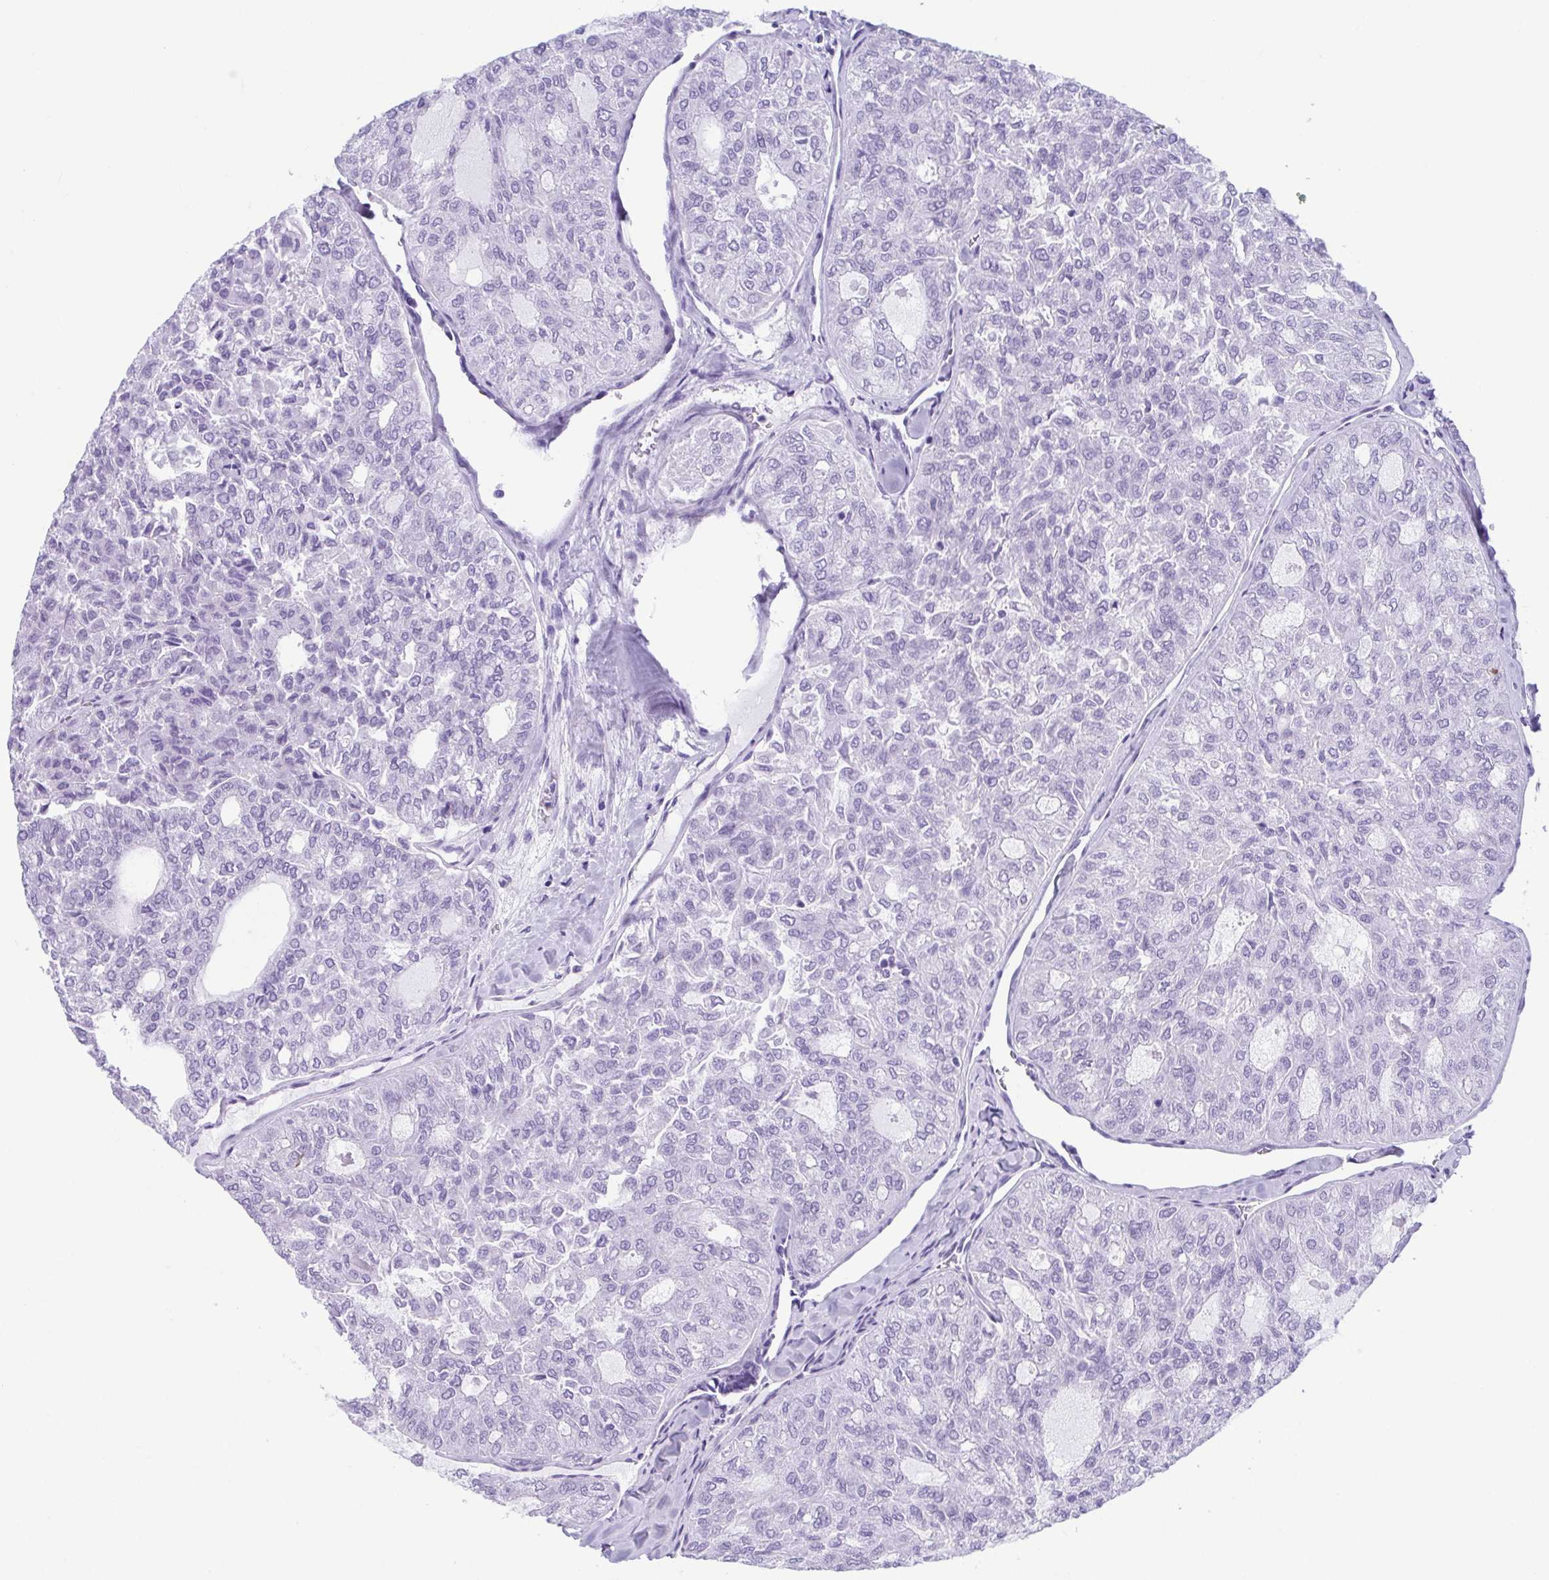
{"staining": {"intensity": "negative", "quantity": "none", "location": "none"}, "tissue": "thyroid cancer", "cell_type": "Tumor cells", "image_type": "cancer", "snomed": [{"axis": "morphology", "description": "Follicular adenoma carcinoma, NOS"}, {"axis": "topography", "description": "Thyroid gland"}], "caption": "Tumor cells show no significant protein positivity in follicular adenoma carcinoma (thyroid). (IHC, brightfield microscopy, high magnification).", "gene": "TCEAL3", "patient": {"sex": "male", "age": 75}}